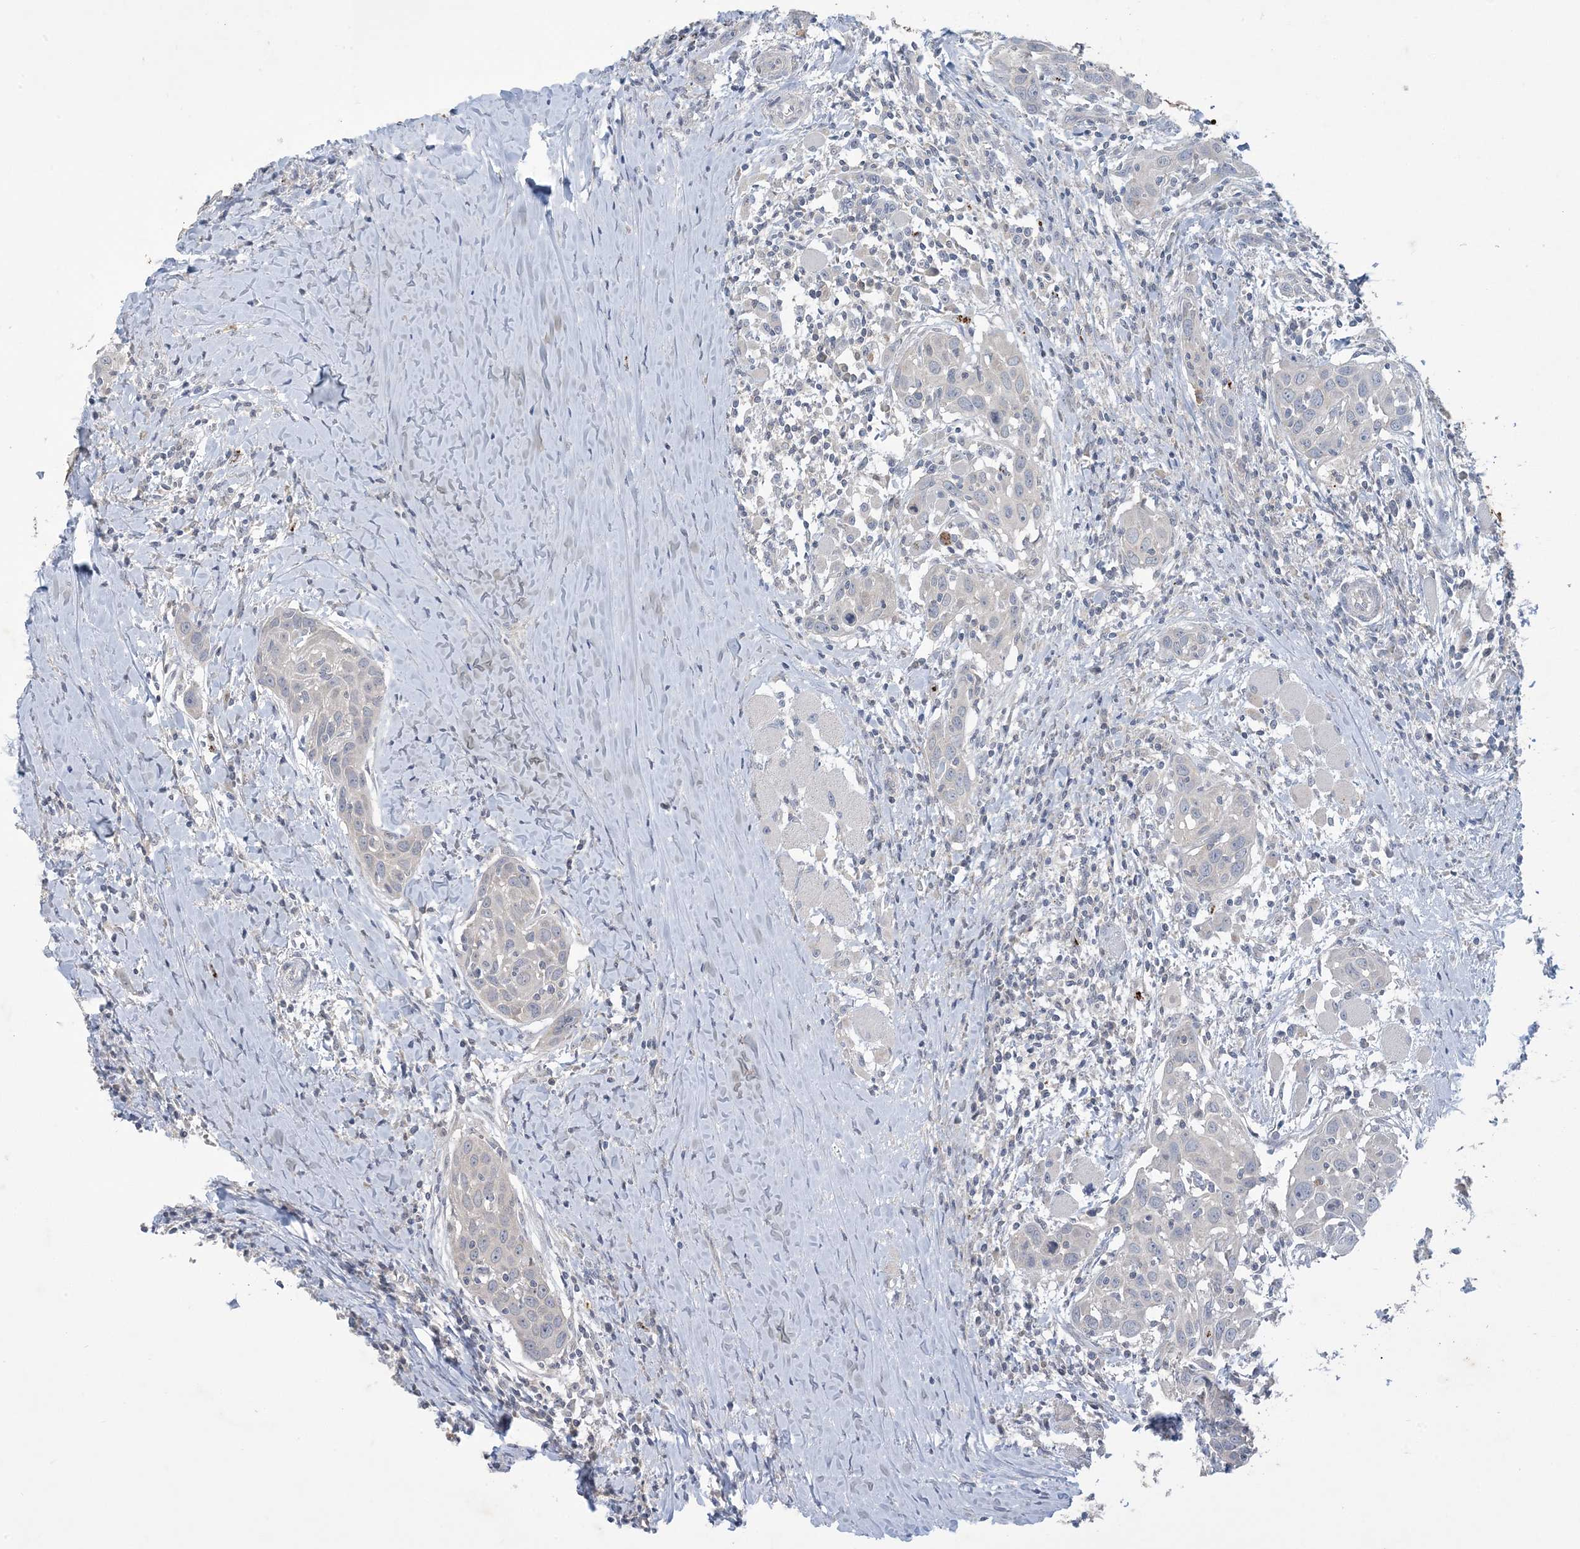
{"staining": {"intensity": "negative", "quantity": "none", "location": "none"}, "tissue": "head and neck cancer", "cell_type": "Tumor cells", "image_type": "cancer", "snomed": [{"axis": "morphology", "description": "Squamous cell carcinoma, NOS"}, {"axis": "topography", "description": "Oral tissue"}, {"axis": "topography", "description": "Head-Neck"}], "caption": "Tumor cells show no significant protein staining in head and neck cancer.", "gene": "KIF3A", "patient": {"sex": "female", "age": 50}}